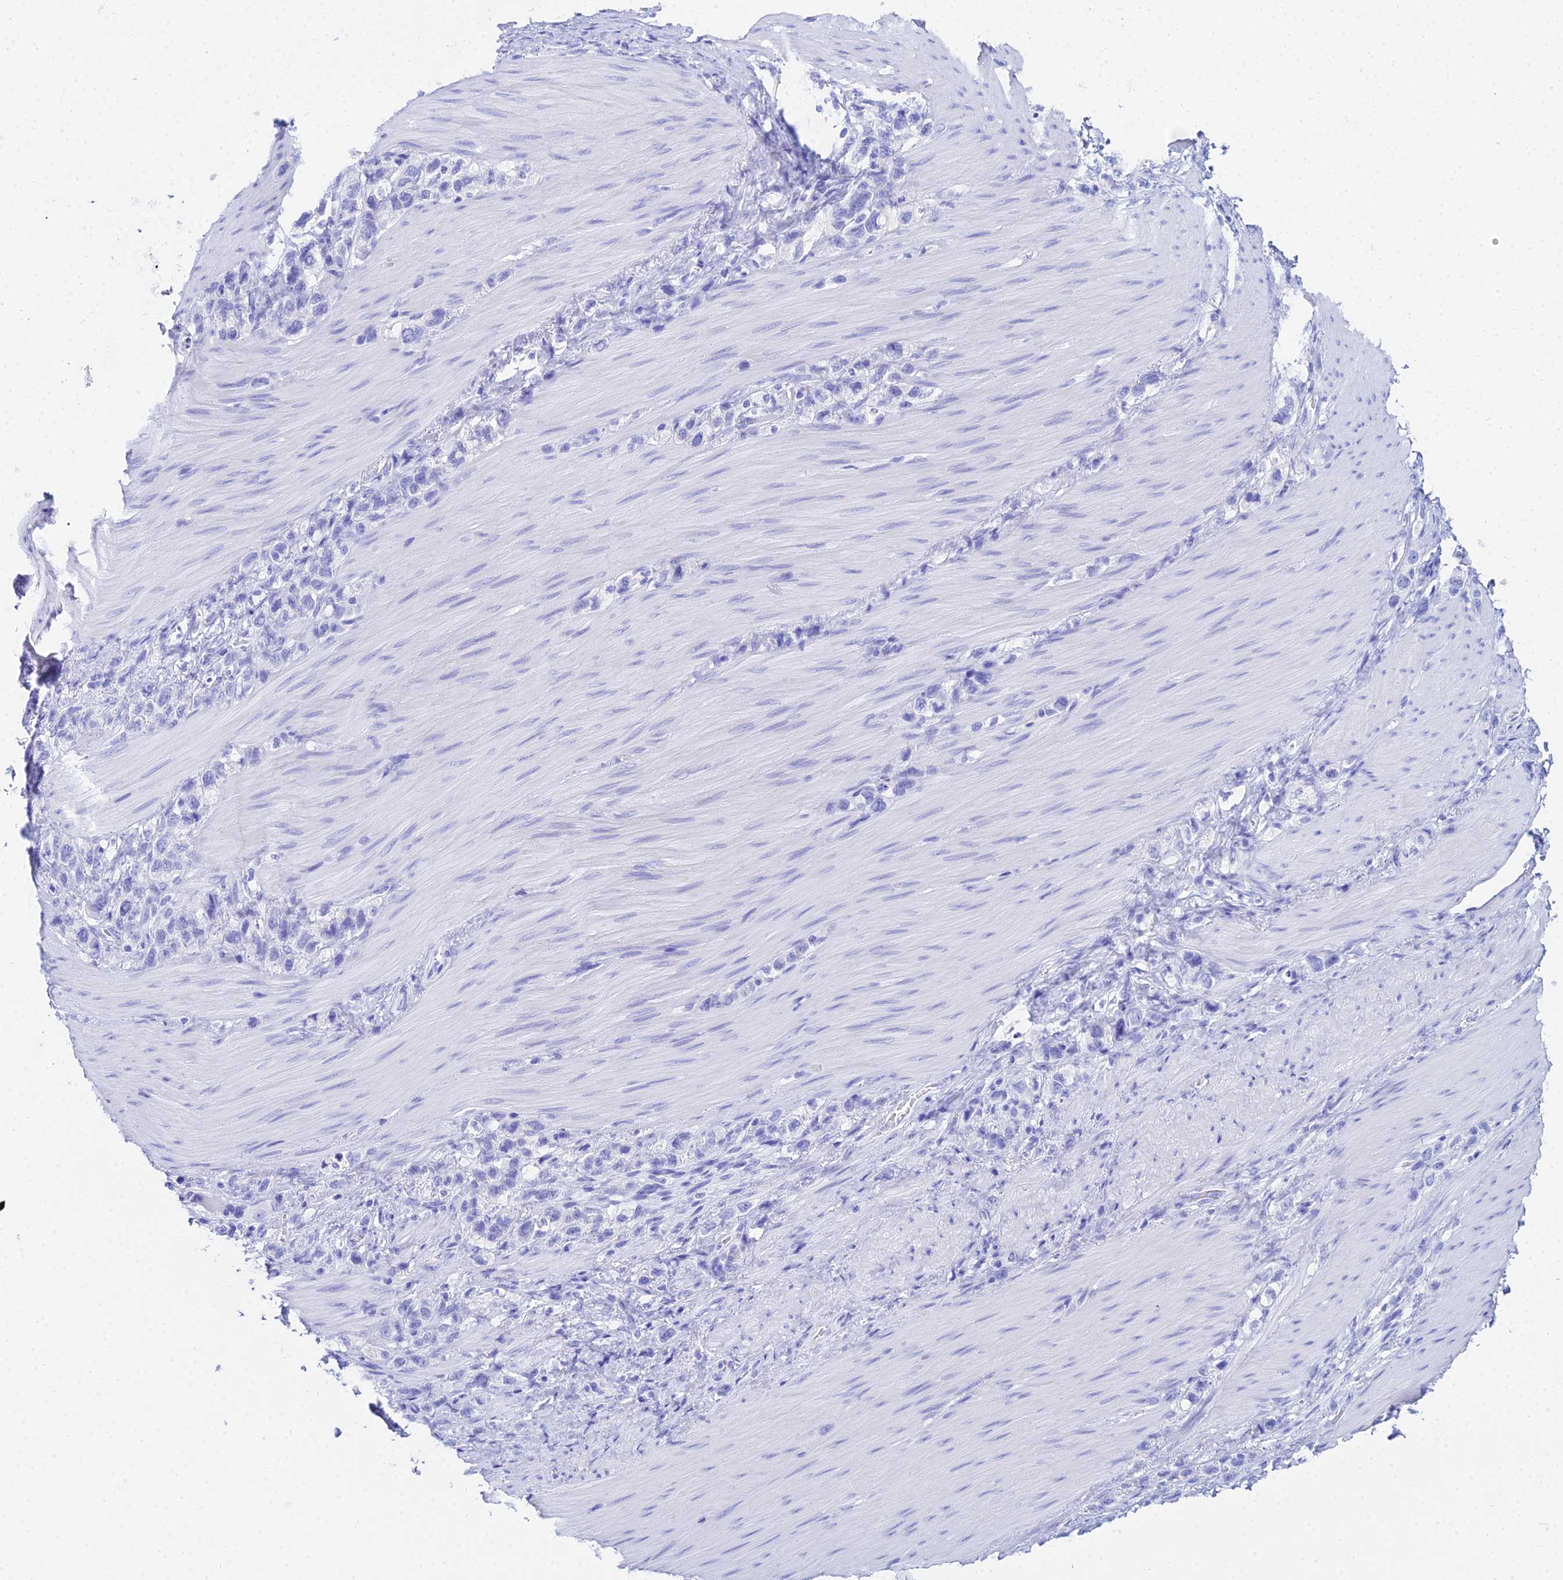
{"staining": {"intensity": "negative", "quantity": "none", "location": "none"}, "tissue": "stomach cancer", "cell_type": "Tumor cells", "image_type": "cancer", "snomed": [{"axis": "morphology", "description": "Adenocarcinoma, NOS"}, {"axis": "topography", "description": "Stomach"}], "caption": "A high-resolution histopathology image shows IHC staining of stomach adenocarcinoma, which exhibits no significant expression in tumor cells. The staining is performed using DAB (3,3'-diaminobenzidine) brown chromogen with nuclei counter-stained in using hematoxylin.", "gene": "CELA3A", "patient": {"sex": "female", "age": 65}}